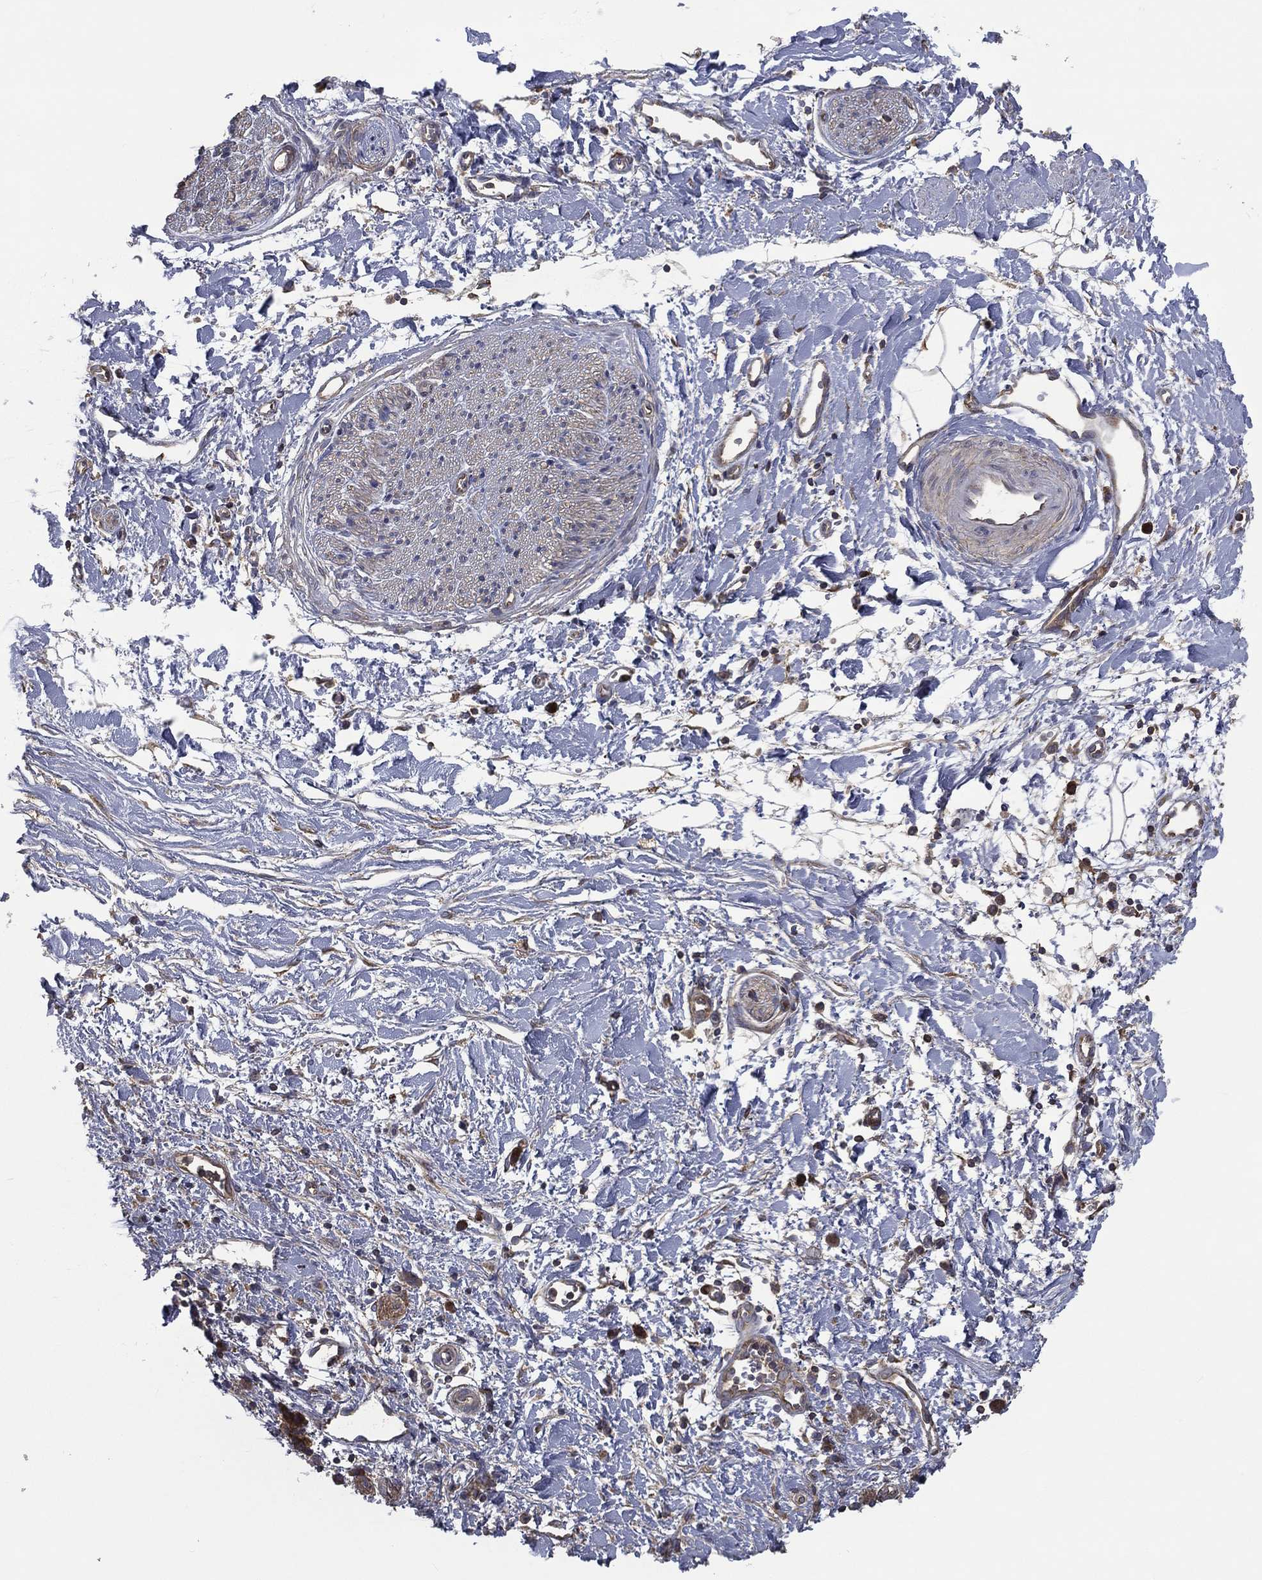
{"staining": {"intensity": "negative", "quantity": "none", "location": "none"}, "tissue": "soft tissue", "cell_type": "Fibroblasts", "image_type": "normal", "snomed": [{"axis": "morphology", "description": "Normal tissue, NOS"}, {"axis": "morphology", "description": "Adenocarcinoma, NOS"}, {"axis": "topography", "description": "Pancreas"}, {"axis": "topography", "description": "Peripheral nerve tissue"}], "caption": "IHC photomicrograph of unremarkable human soft tissue stained for a protein (brown), which displays no positivity in fibroblasts. The staining is performed using DAB (3,3'-diaminobenzidine) brown chromogen with nuclei counter-stained in using hematoxylin.", "gene": "SARS1", "patient": {"sex": "male", "age": 61}}